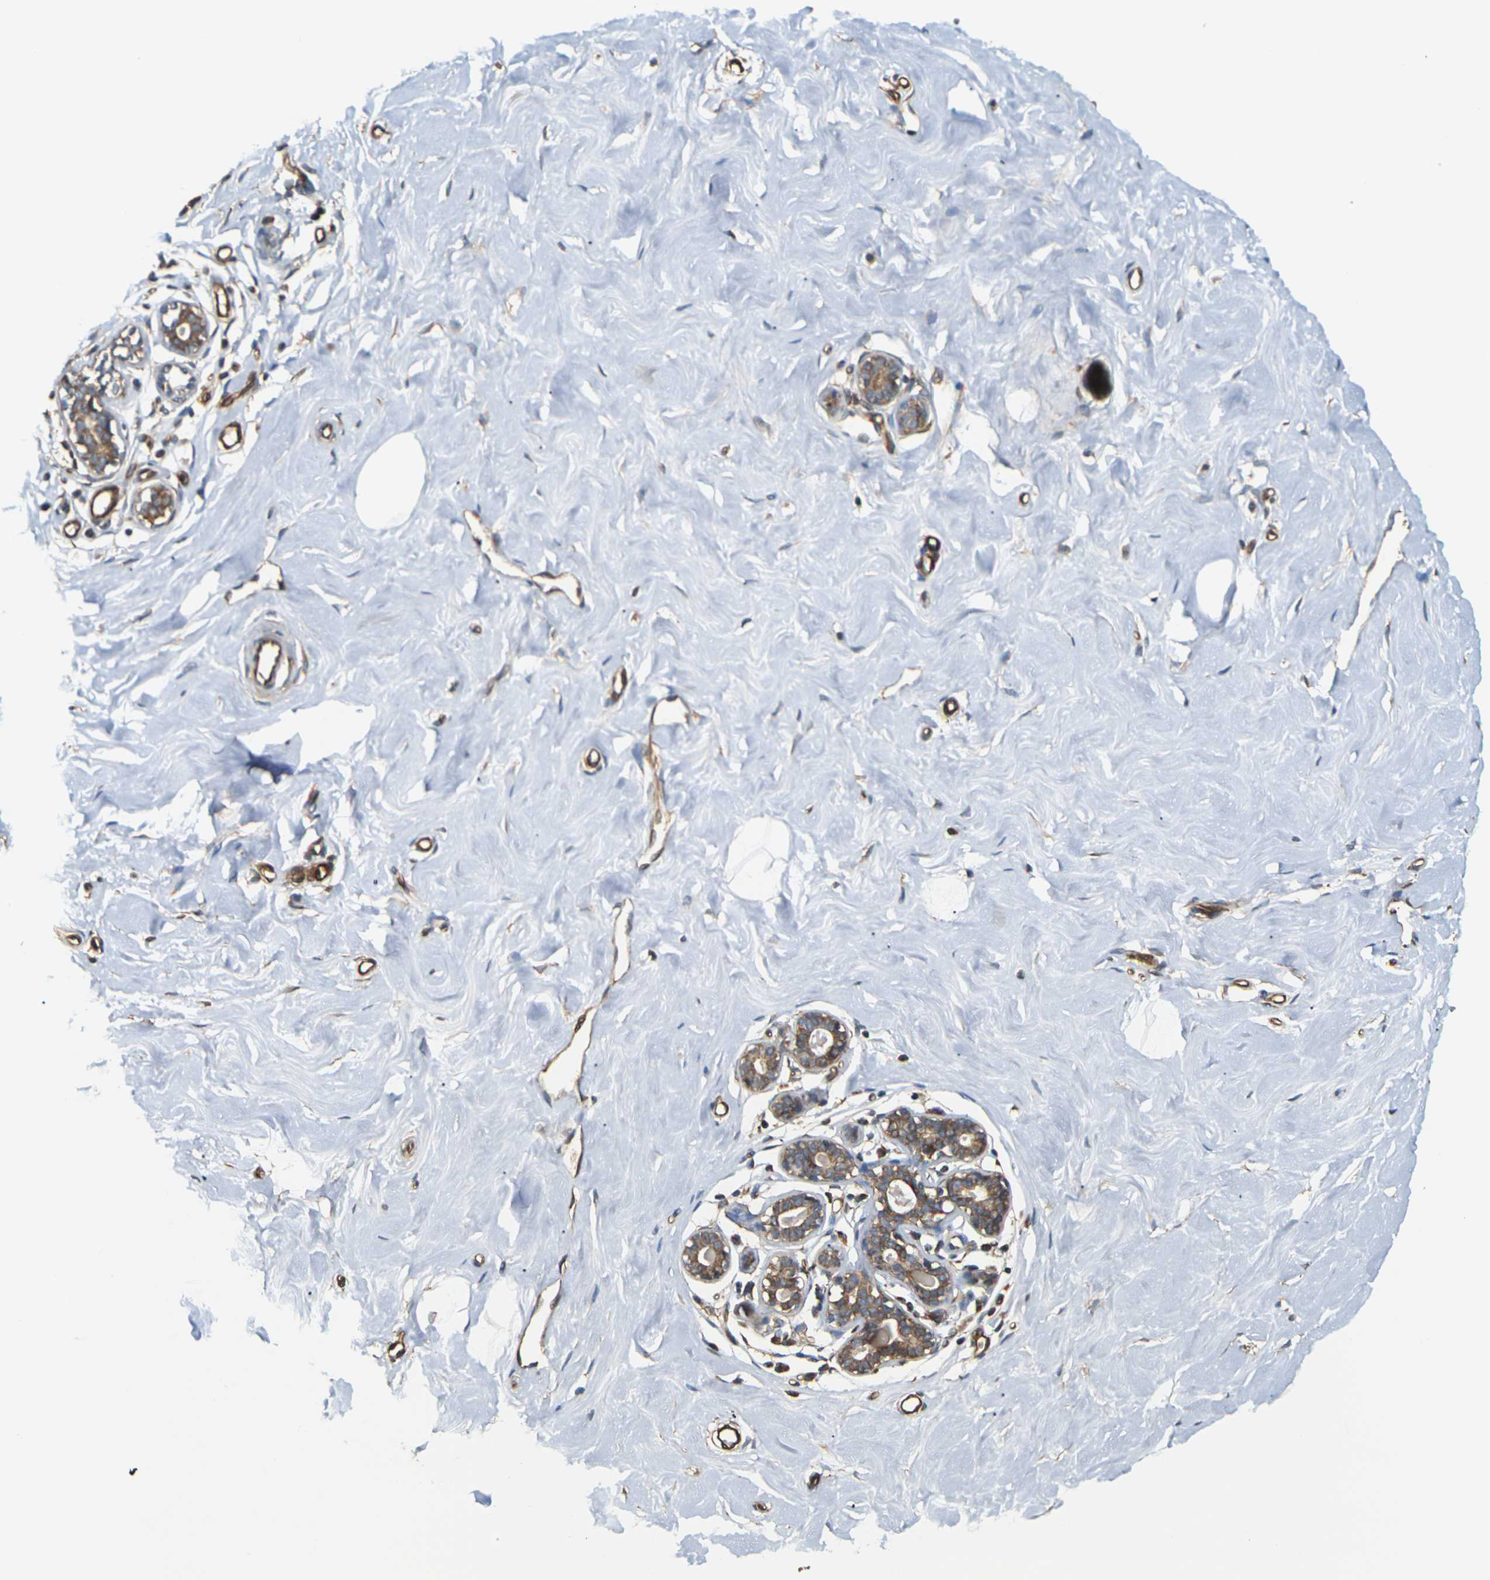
{"staining": {"intensity": "negative", "quantity": "none", "location": "none"}, "tissue": "breast", "cell_type": "Adipocytes", "image_type": "normal", "snomed": [{"axis": "morphology", "description": "Normal tissue, NOS"}, {"axis": "topography", "description": "Breast"}], "caption": "High magnification brightfield microscopy of normal breast stained with DAB (3,3'-diaminobenzidine) (brown) and counterstained with hematoxylin (blue): adipocytes show no significant staining. (Brightfield microscopy of DAB (3,3'-diaminobenzidine) immunohistochemistry (IHC) at high magnification).", "gene": "PCDHB4", "patient": {"sex": "female", "age": 23}}